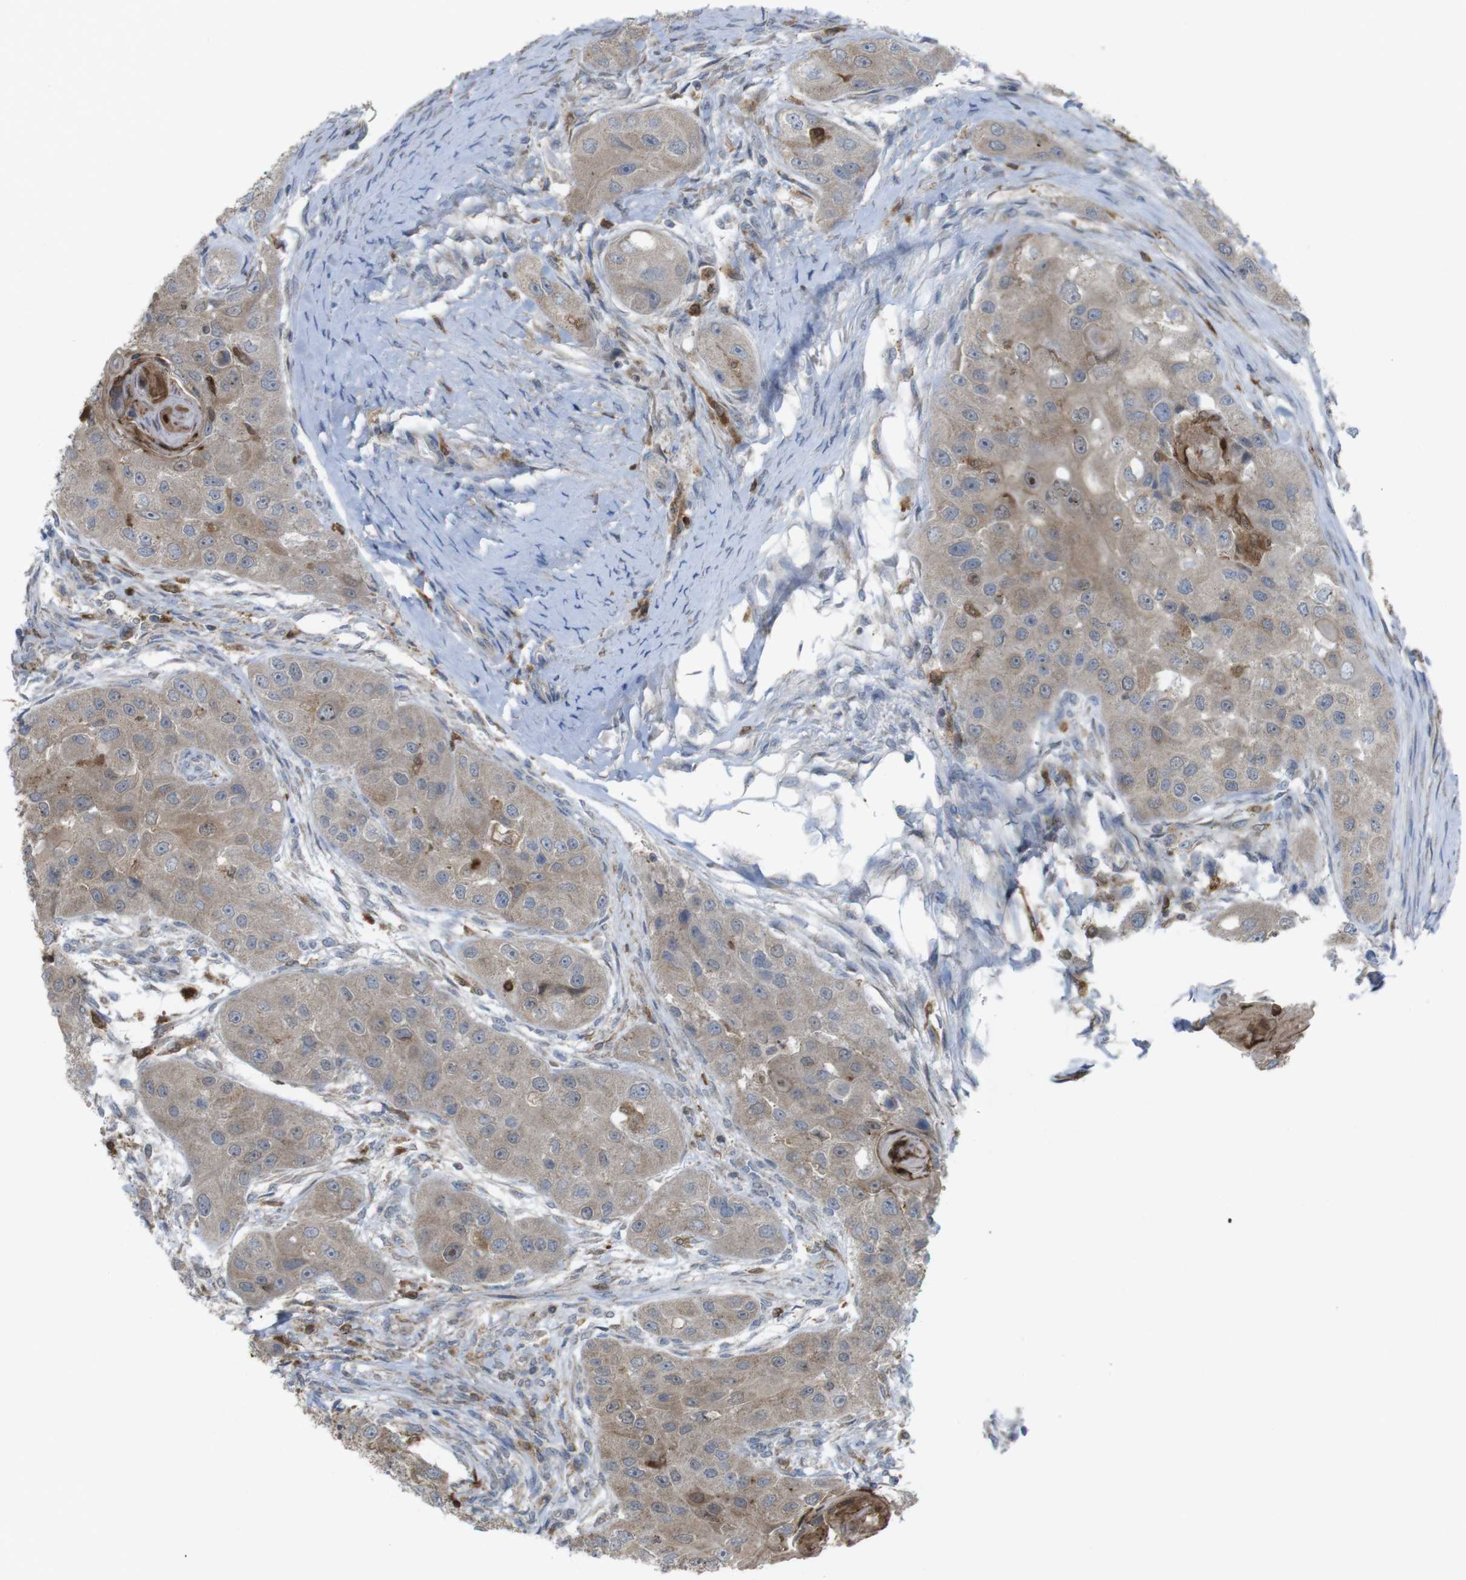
{"staining": {"intensity": "weak", "quantity": ">75%", "location": "cytoplasmic/membranous"}, "tissue": "head and neck cancer", "cell_type": "Tumor cells", "image_type": "cancer", "snomed": [{"axis": "morphology", "description": "Normal tissue, NOS"}, {"axis": "morphology", "description": "Squamous cell carcinoma, NOS"}, {"axis": "topography", "description": "Skeletal muscle"}, {"axis": "topography", "description": "Head-Neck"}], "caption": "Immunohistochemistry (IHC) of squamous cell carcinoma (head and neck) demonstrates low levels of weak cytoplasmic/membranous positivity in approximately >75% of tumor cells.", "gene": "PRKCD", "patient": {"sex": "male", "age": 51}}